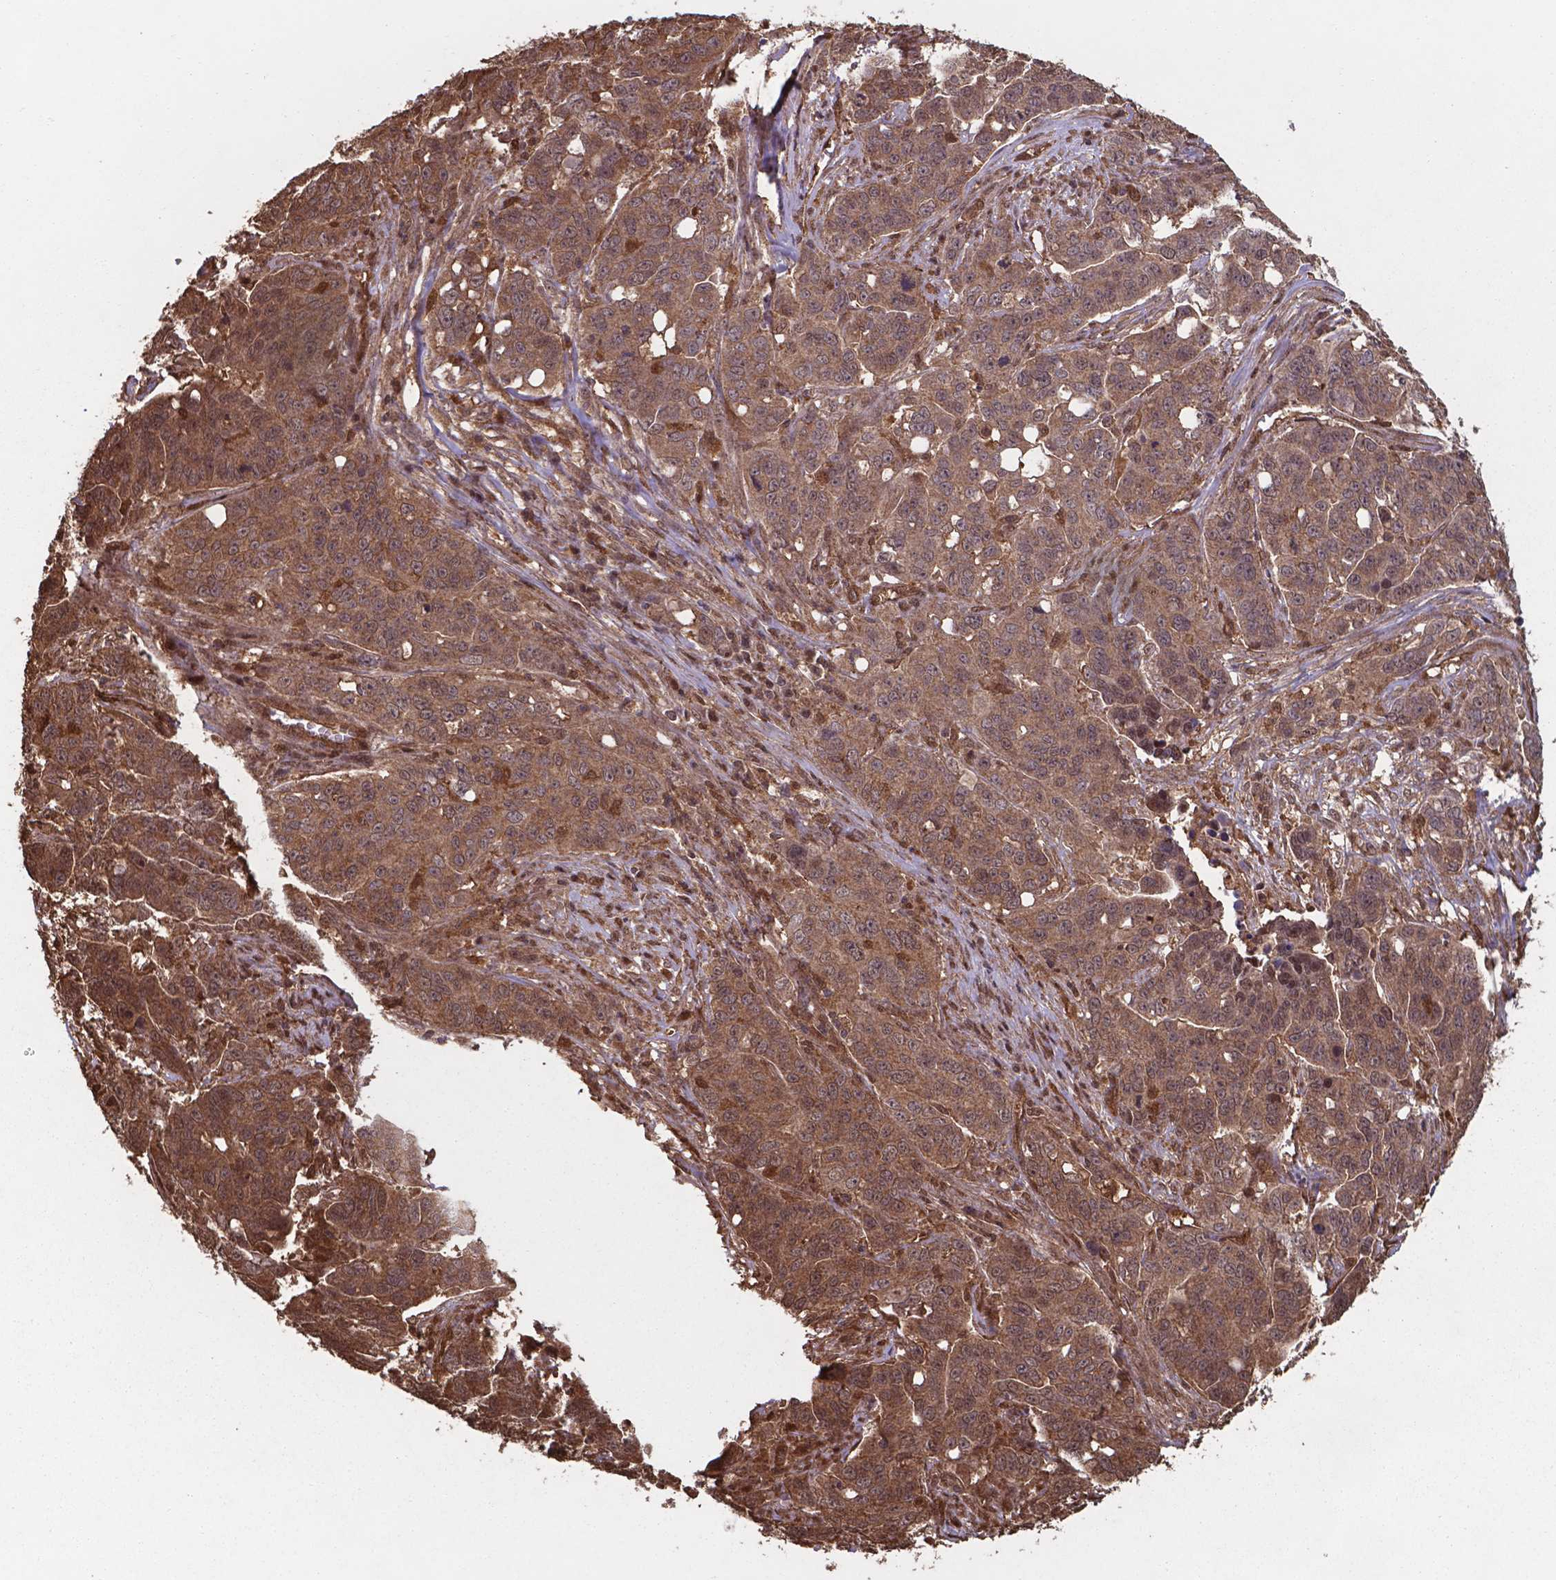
{"staining": {"intensity": "moderate", "quantity": ">75%", "location": "cytoplasmic/membranous,nuclear"}, "tissue": "ovarian cancer", "cell_type": "Tumor cells", "image_type": "cancer", "snomed": [{"axis": "morphology", "description": "Carcinoma, endometroid"}, {"axis": "topography", "description": "Ovary"}], "caption": "Ovarian cancer (endometroid carcinoma) stained with a protein marker shows moderate staining in tumor cells.", "gene": "CHP2", "patient": {"sex": "female", "age": 78}}